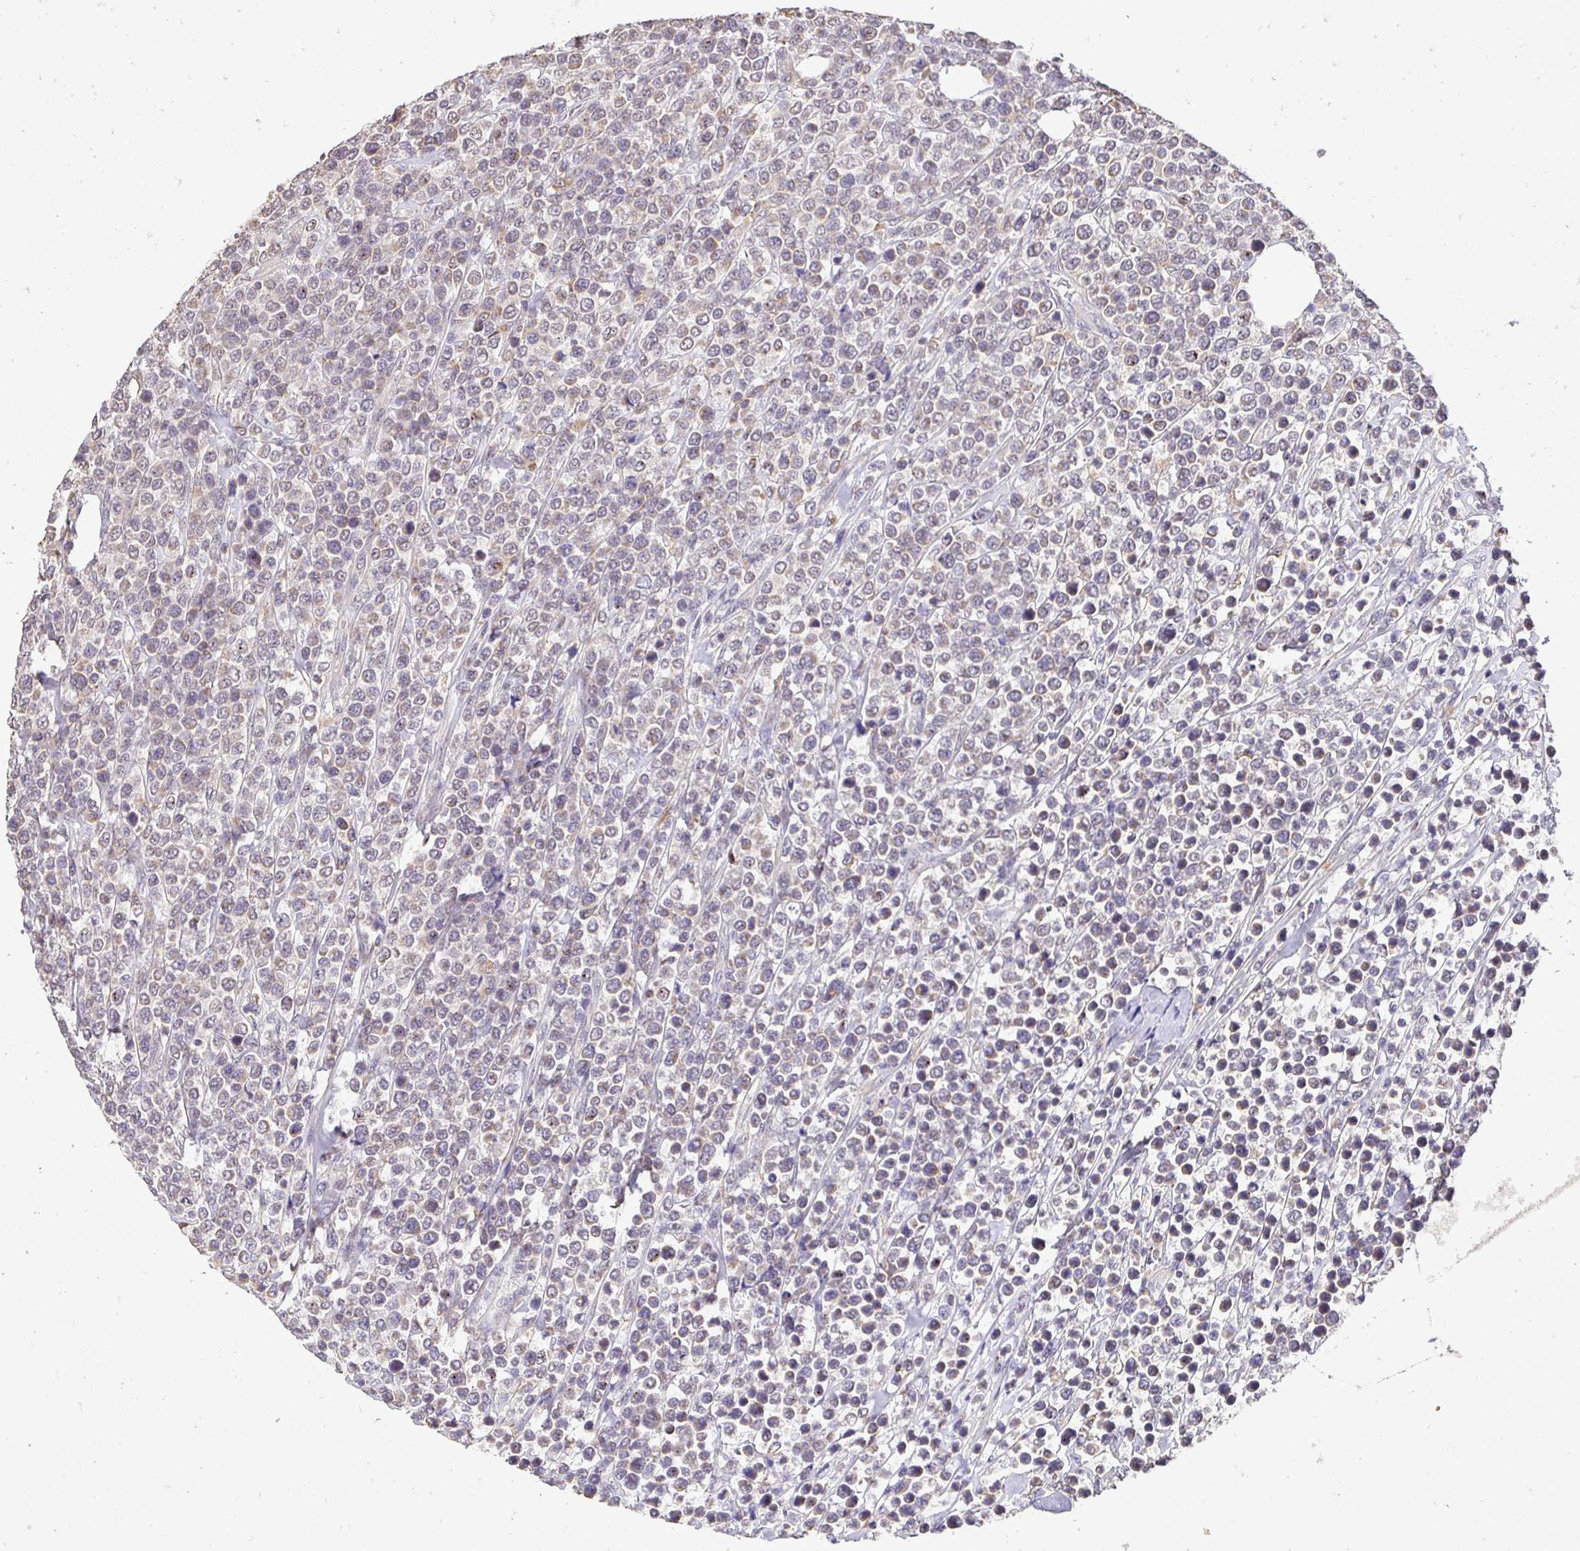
{"staining": {"intensity": "negative", "quantity": "none", "location": "none"}, "tissue": "lymphoma", "cell_type": "Tumor cells", "image_type": "cancer", "snomed": [{"axis": "morphology", "description": "Malignant lymphoma, non-Hodgkin's type, High grade"}, {"axis": "topography", "description": "Soft tissue"}], "caption": "High-grade malignant lymphoma, non-Hodgkin's type was stained to show a protein in brown. There is no significant expression in tumor cells. The staining is performed using DAB brown chromogen with nuclei counter-stained in using hematoxylin.", "gene": "RHEBL1", "patient": {"sex": "female", "age": 56}}